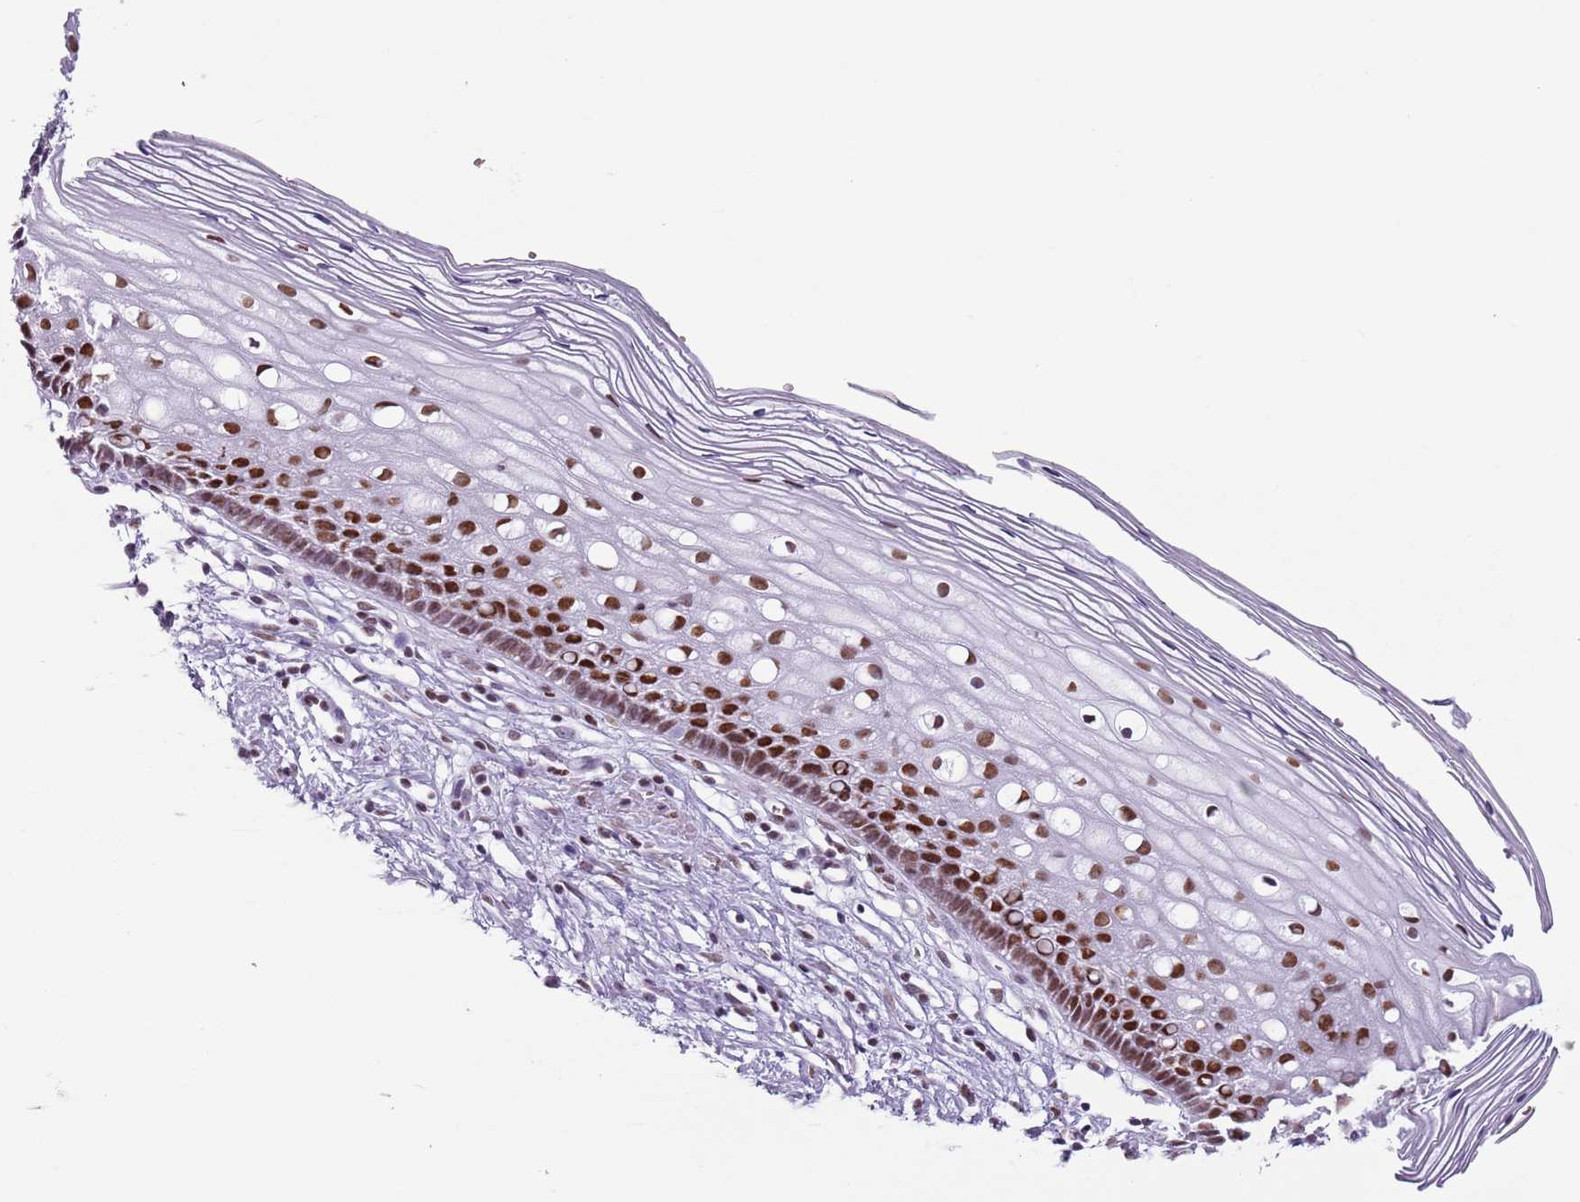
{"staining": {"intensity": "strong", "quantity": ">75%", "location": "nuclear"}, "tissue": "cervix", "cell_type": "Glandular cells", "image_type": "normal", "snomed": [{"axis": "morphology", "description": "Normal tissue, NOS"}, {"axis": "topography", "description": "Cervix"}], "caption": "Normal cervix displays strong nuclear expression in approximately >75% of glandular cells, visualized by immunohistochemistry. Using DAB (brown) and hematoxylin (blue) stains, captured at high magnification using brightfield microscopy.", "gene": "FAM104B", "patient": {"sex": "female", "age": 27}}